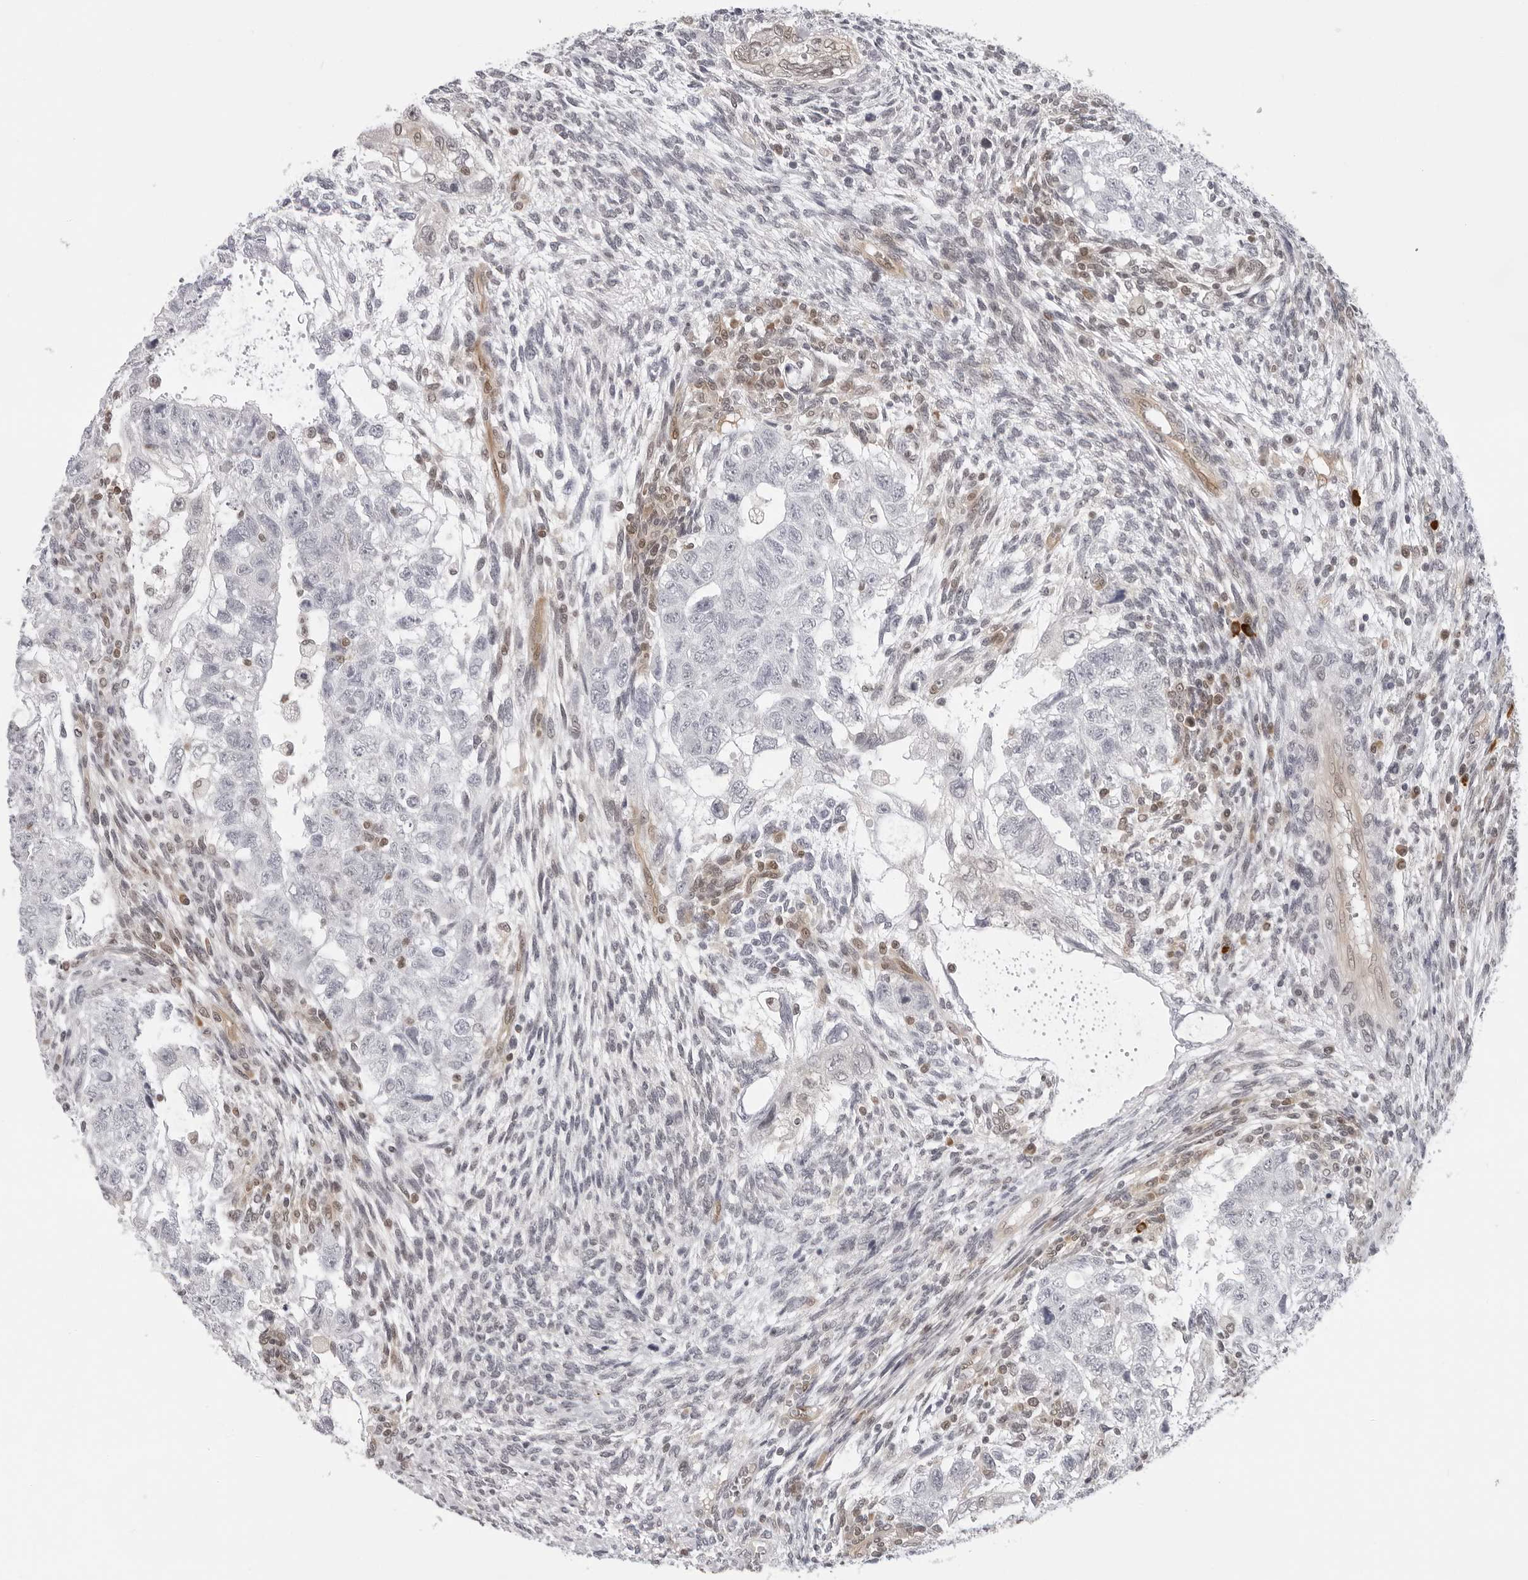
{"staining": {"intensity": "negative", "quantity": "none", "location": "none"}, "tissue": "testis cancer", "cell_type": "Tumor cells", "image_type": "cancer", "snomed": [{"axis": "morphology", "description": "Carcinoma, Embryonal, NOS"}, {"axis": "topography", "description": "Testis"}], "caption": "DAB immunohistochemical staining of testis embryonal carcinoma exhibits no significant staining in tumor cells.", "gene": "CASP7", "patient": {"sex": "male", "age": 37}}